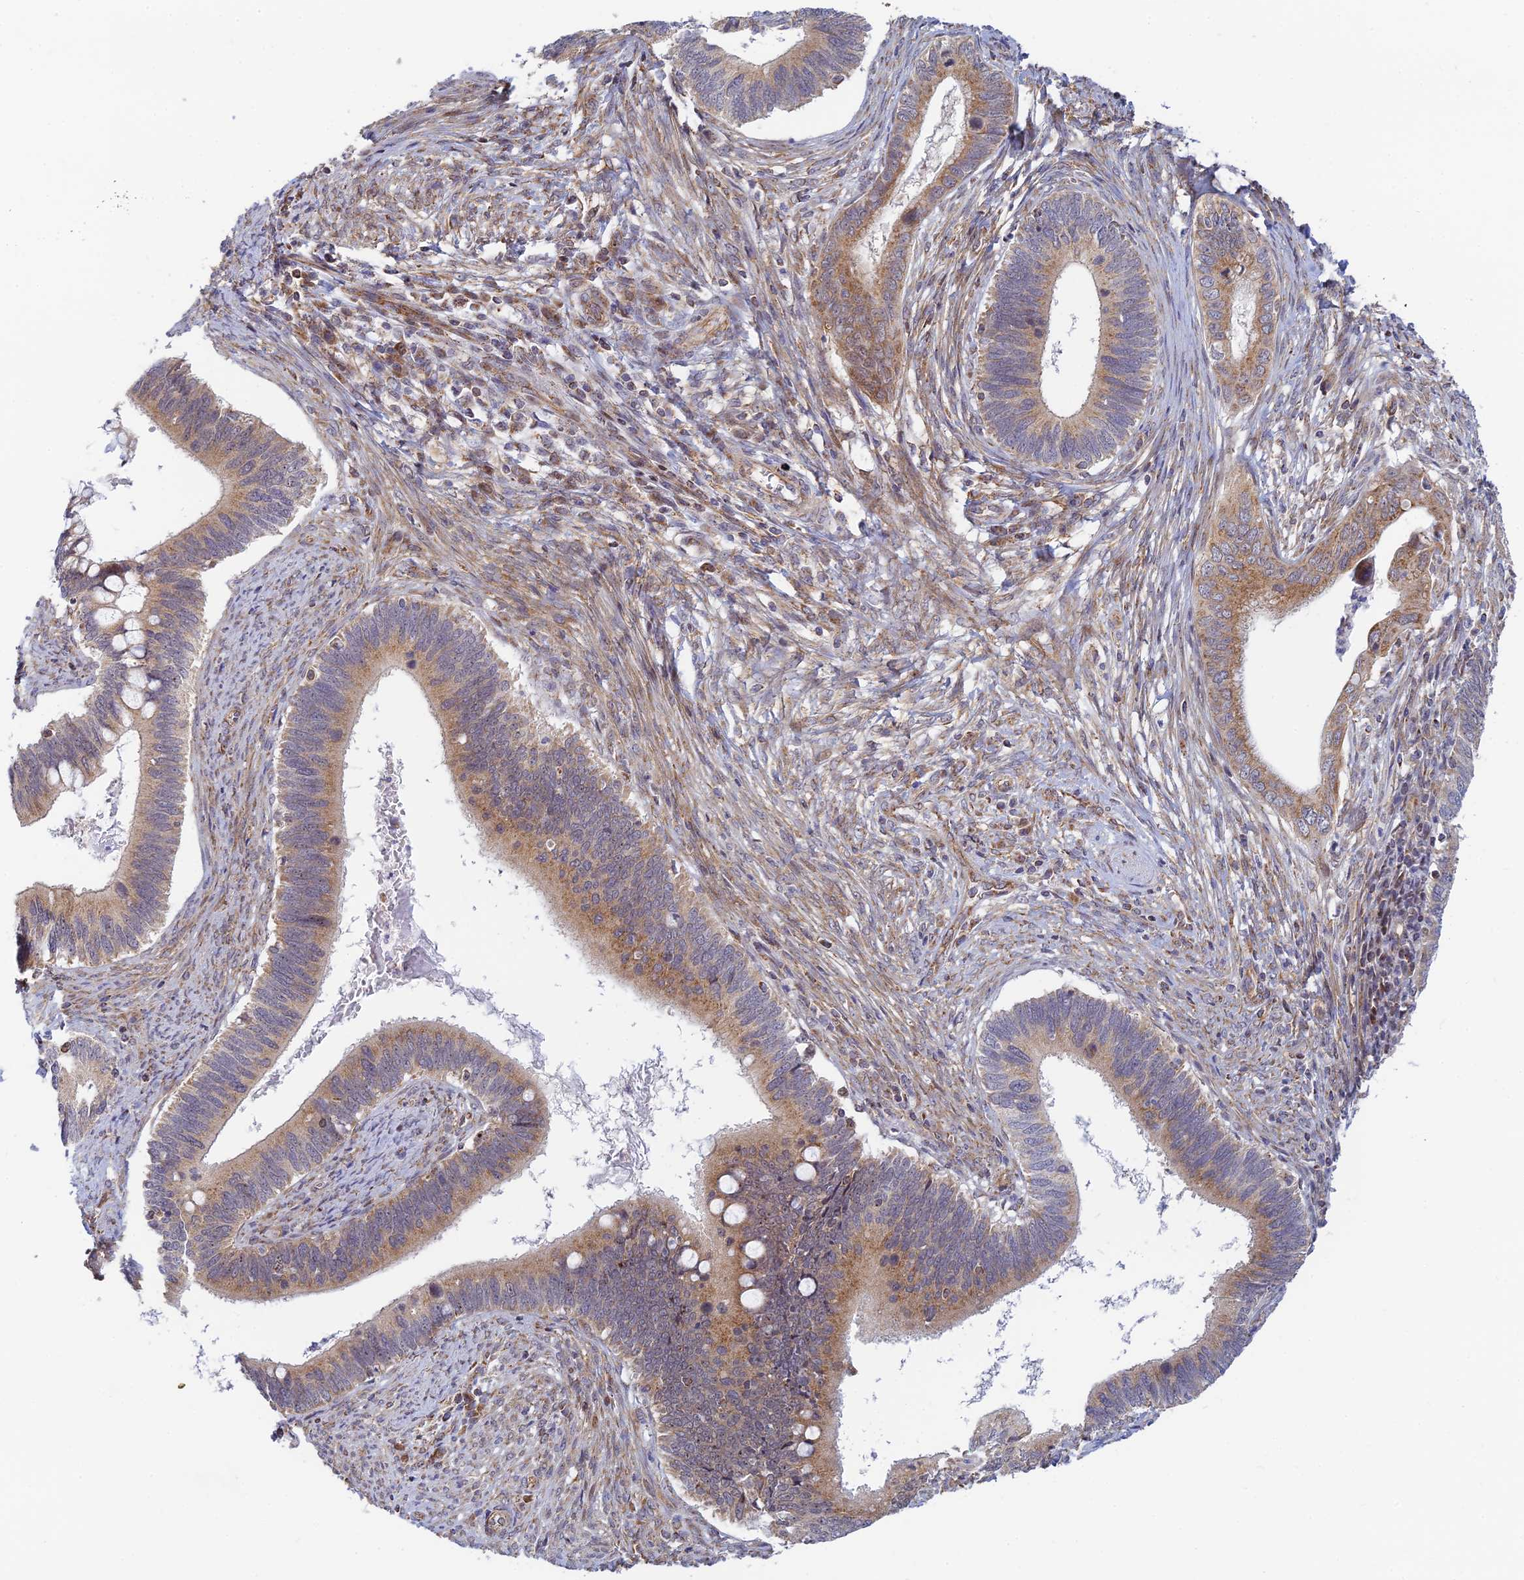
{"staining": {"intensity": "moderate", "quantity": ">75%", "location": "cytoplasmic/membranous"}, "tissue": "cervical cancer", "cell_type": "Tumor cells", "image_type": "cancer", "snomed": [{"axis": "morphology", "description": "Adenocarcinoma, NOS"}, {"axis": "topography", "description": "Cervix"}], "caption": "Immunohistochemical staining of cervical cancer (adenocarcinoma) exhibits medium levels of moderate cytoplasmic/membranous staining in about >75% of tumor cells.", "gene": "HOOK2", "patient": {"sex": "female", "age": 42}}